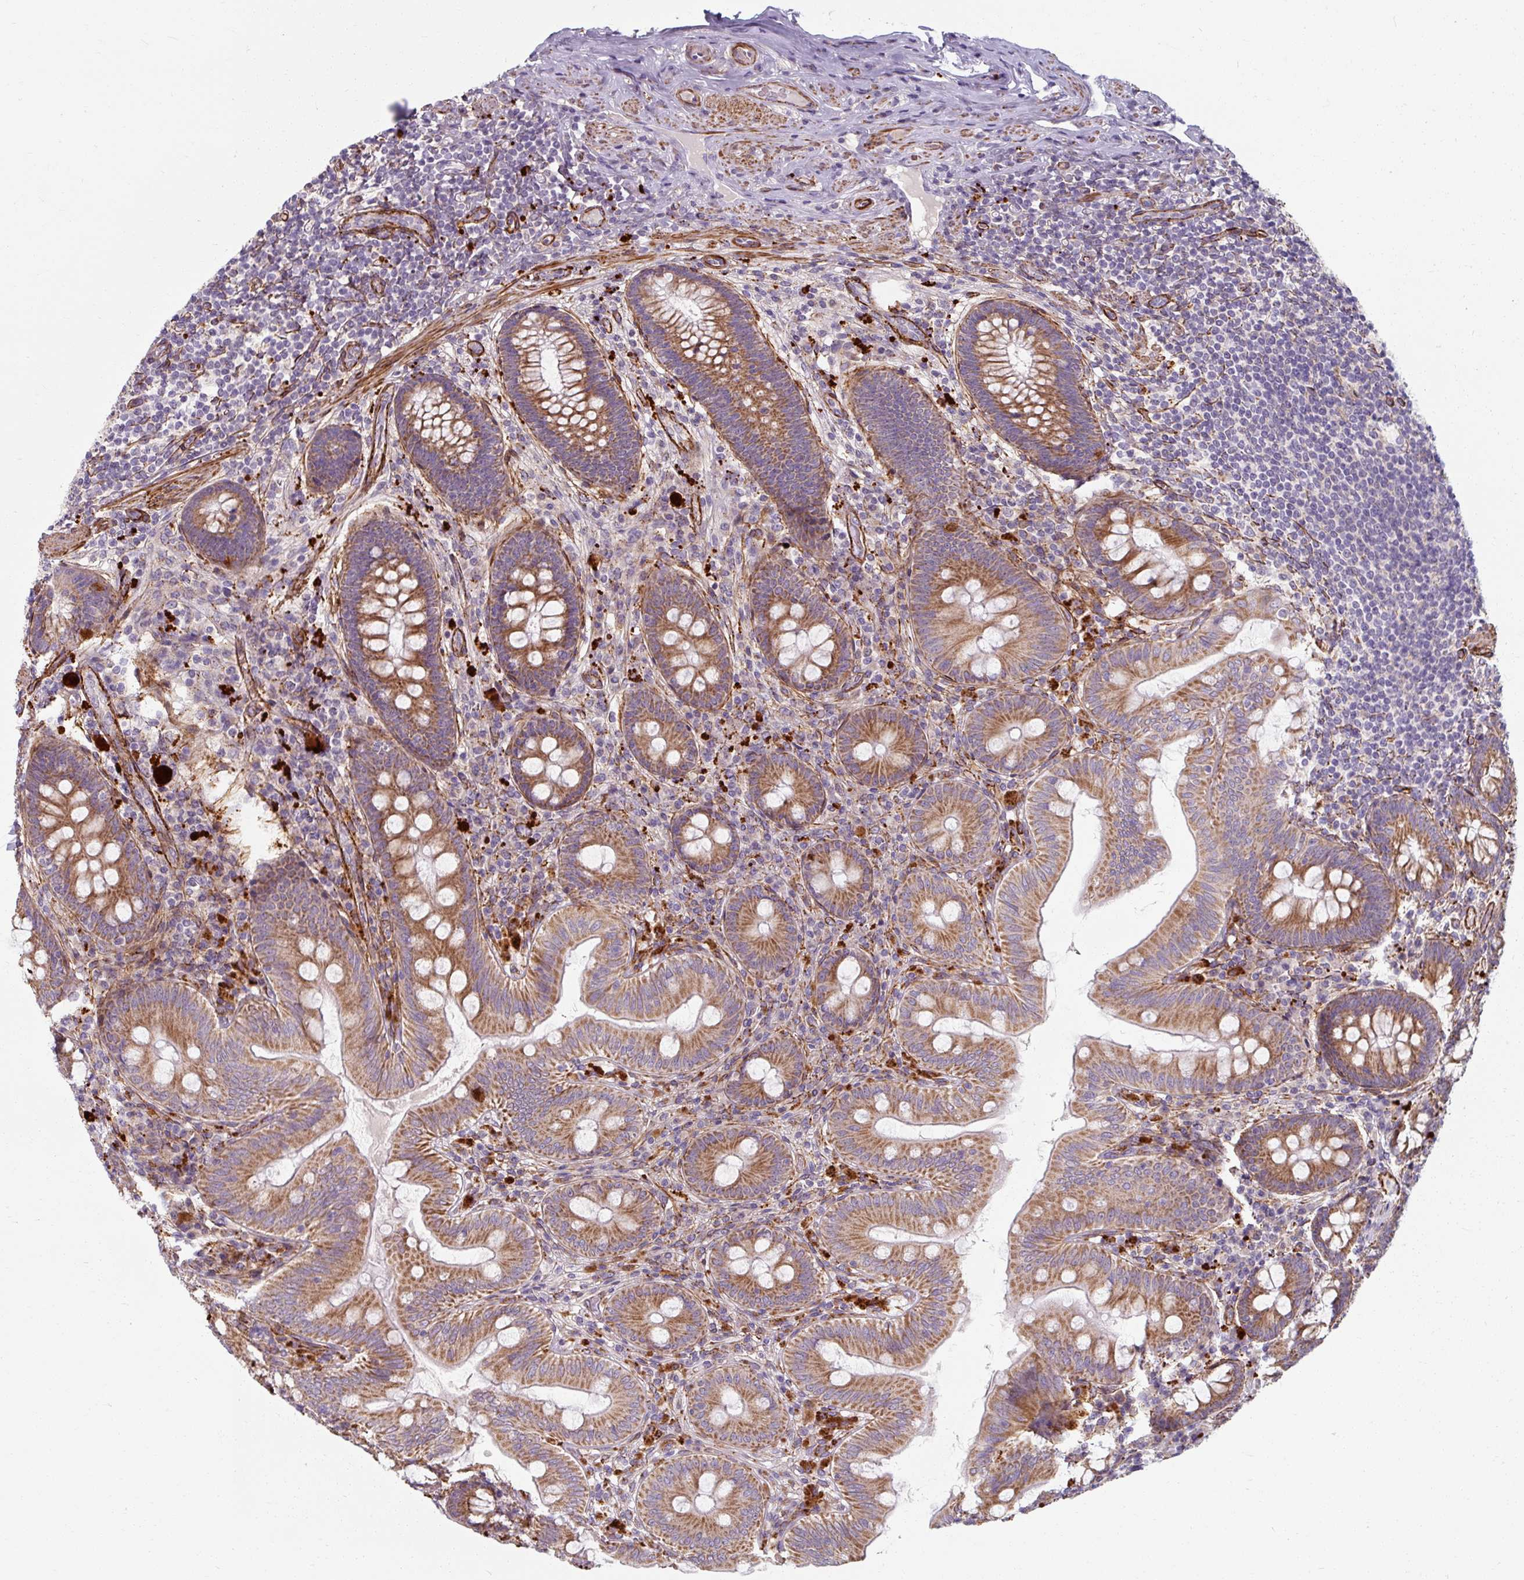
{"staining": {"intensity": "moderate", "quantity": ">75%", "location": "cytoplasmic/membranous"}, "tissue": "appendix", "cell_type": "Glandular cells", "image_type": "normal", "snomed": [{"axis": "morphology", "description": "Normal tissue, NOS"}, {"axis": "topography", "description": "Appendix"}], "caption": "A brown stain labels moderate cytoplasmic/membranous expression of a protein in glandular cells of benign appendix. (brown staining indicates protein expression, while blue staining denotes nuclei).", "gene": "MRPS5", "patient": {"sex": "male", "age": 71}}